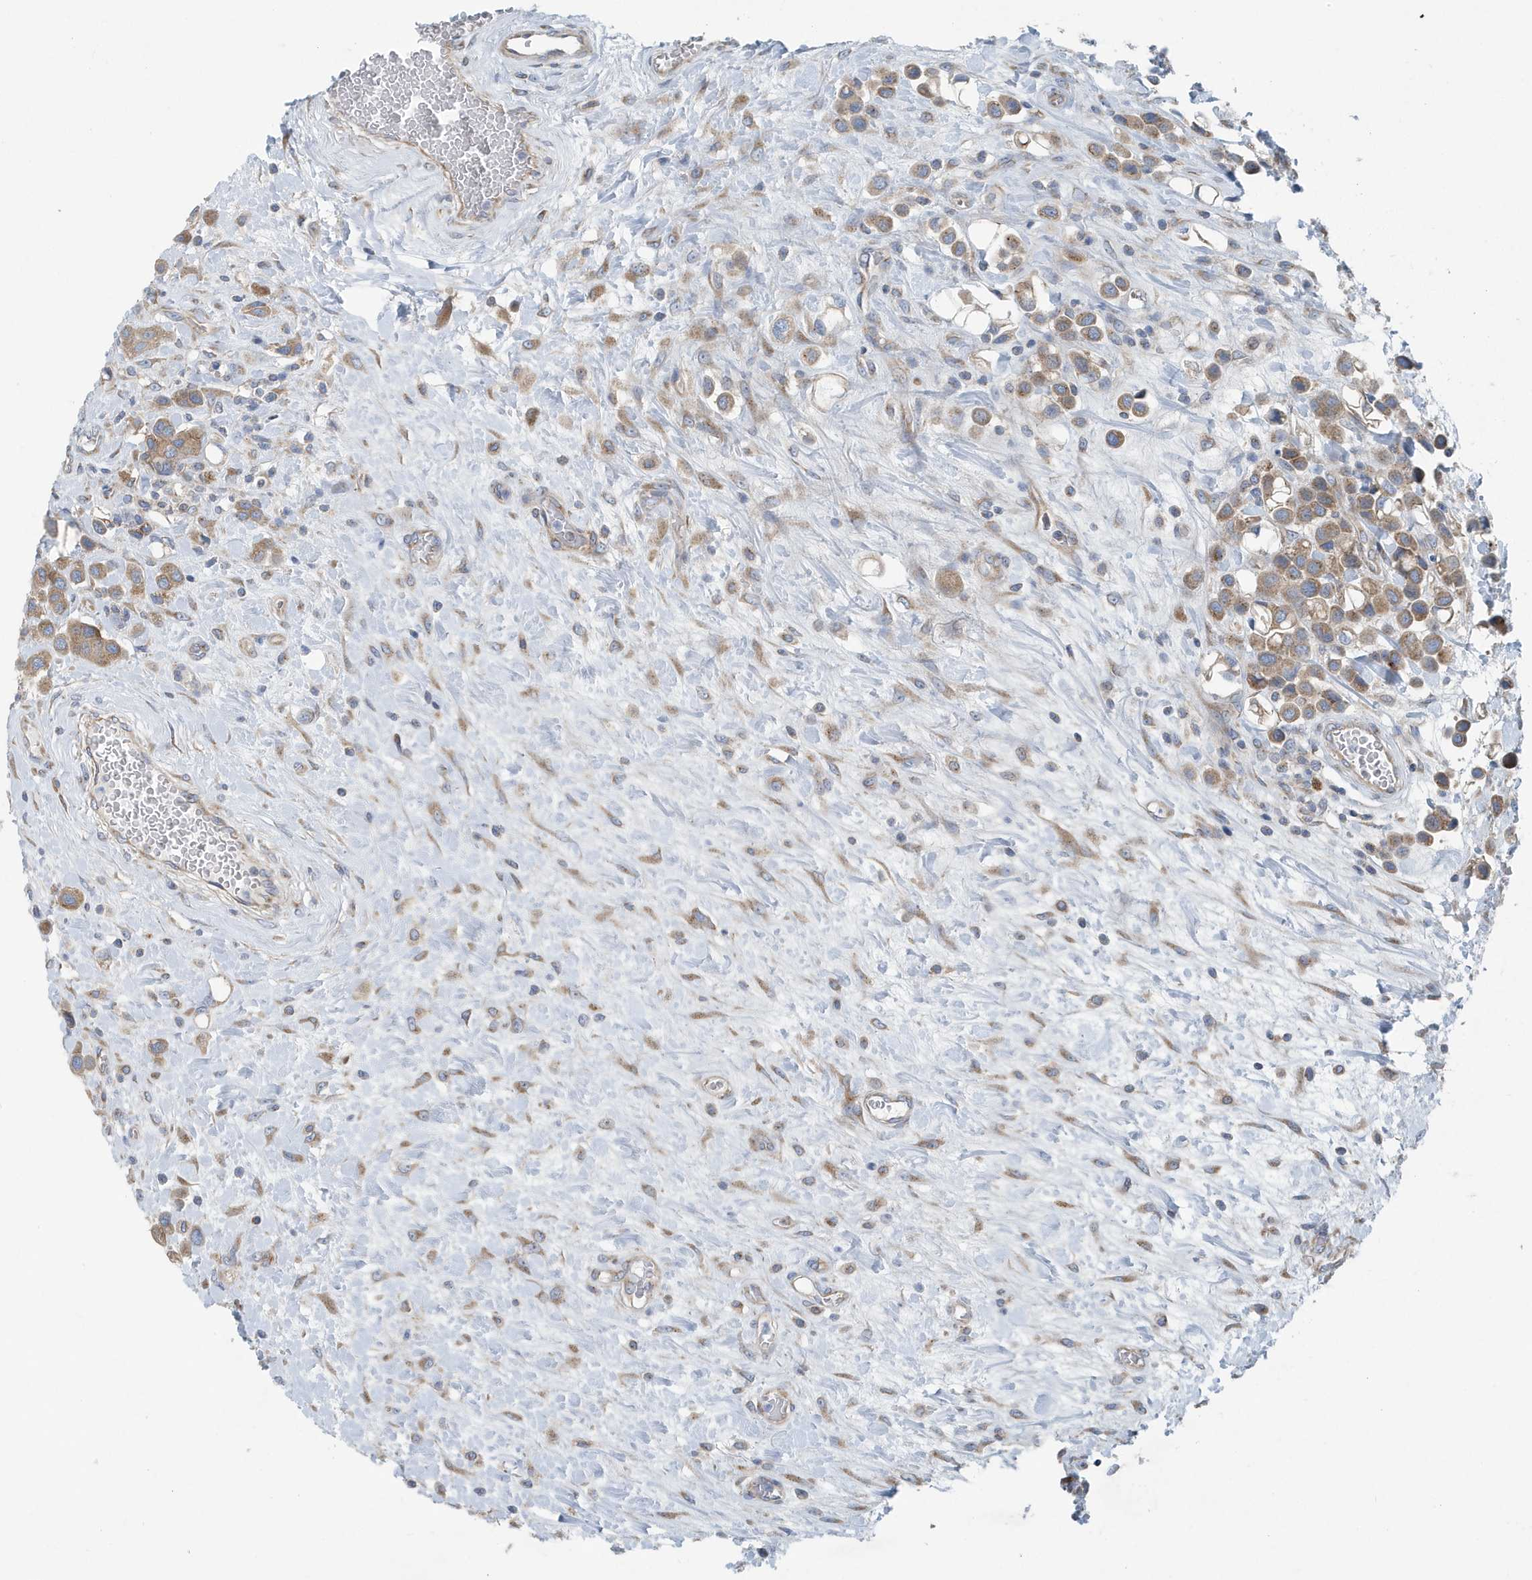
{"staining": {"intensity": "moderate", "quantity": ">75%", "location": "cytoplasmic/membranous"}, "tissue": "urothelial cancer", "cell_type": "Tumor cells", "image_type": "cancer", "snomed": [{"axis": "morphology", "description": "Urothelial carcinoma, High grade"}, {"axis": "topography", "description": "Urinary bladder"}], "caption": "Approximately >75% of tumor cells in human urothelial cancer exhibit moderate cytoplasmic/membranous protein positivity as visualized by brown immunohistochemical staining.", "gene": "PPM1M", "patient": {"sex": "male", "age": 50}}